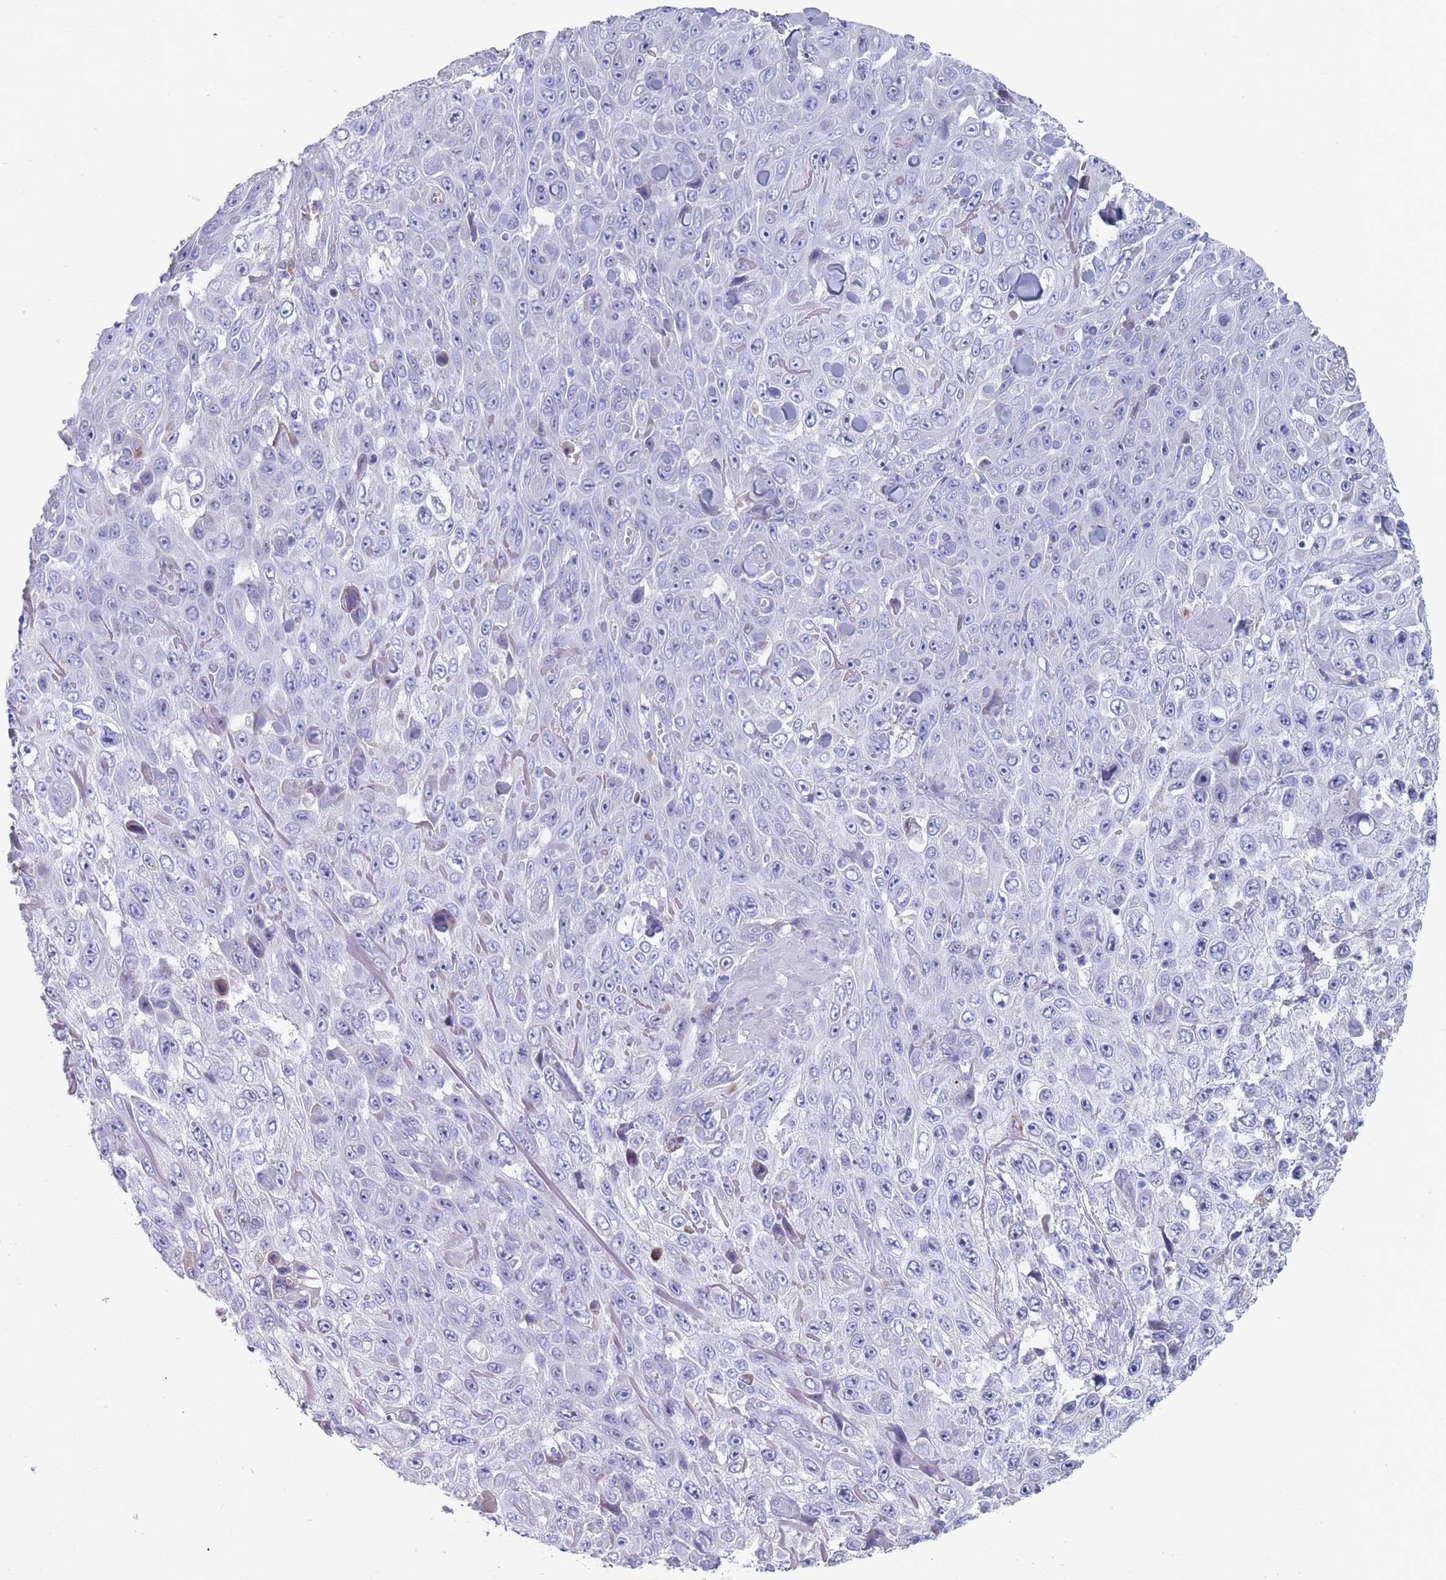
{"staining": {"intensity": "negative", "quantity": "none", "location": "none"}, "tissue": "skin cancer", "cell_type": "Tumor cells", "image_type": "cancer", "snomed": [{"axis": "morphology", "description": "Squamous cell carcinoma, NOS"}, {"axis": "topography", "description": "Skin"}], "caption": "Immunohistochemistry of skin squamous cell carcinoma demonstrates no staining in tumor cells.", "gene": "ST8SIA5", "patient": {"sex": "male", "age": 82}}